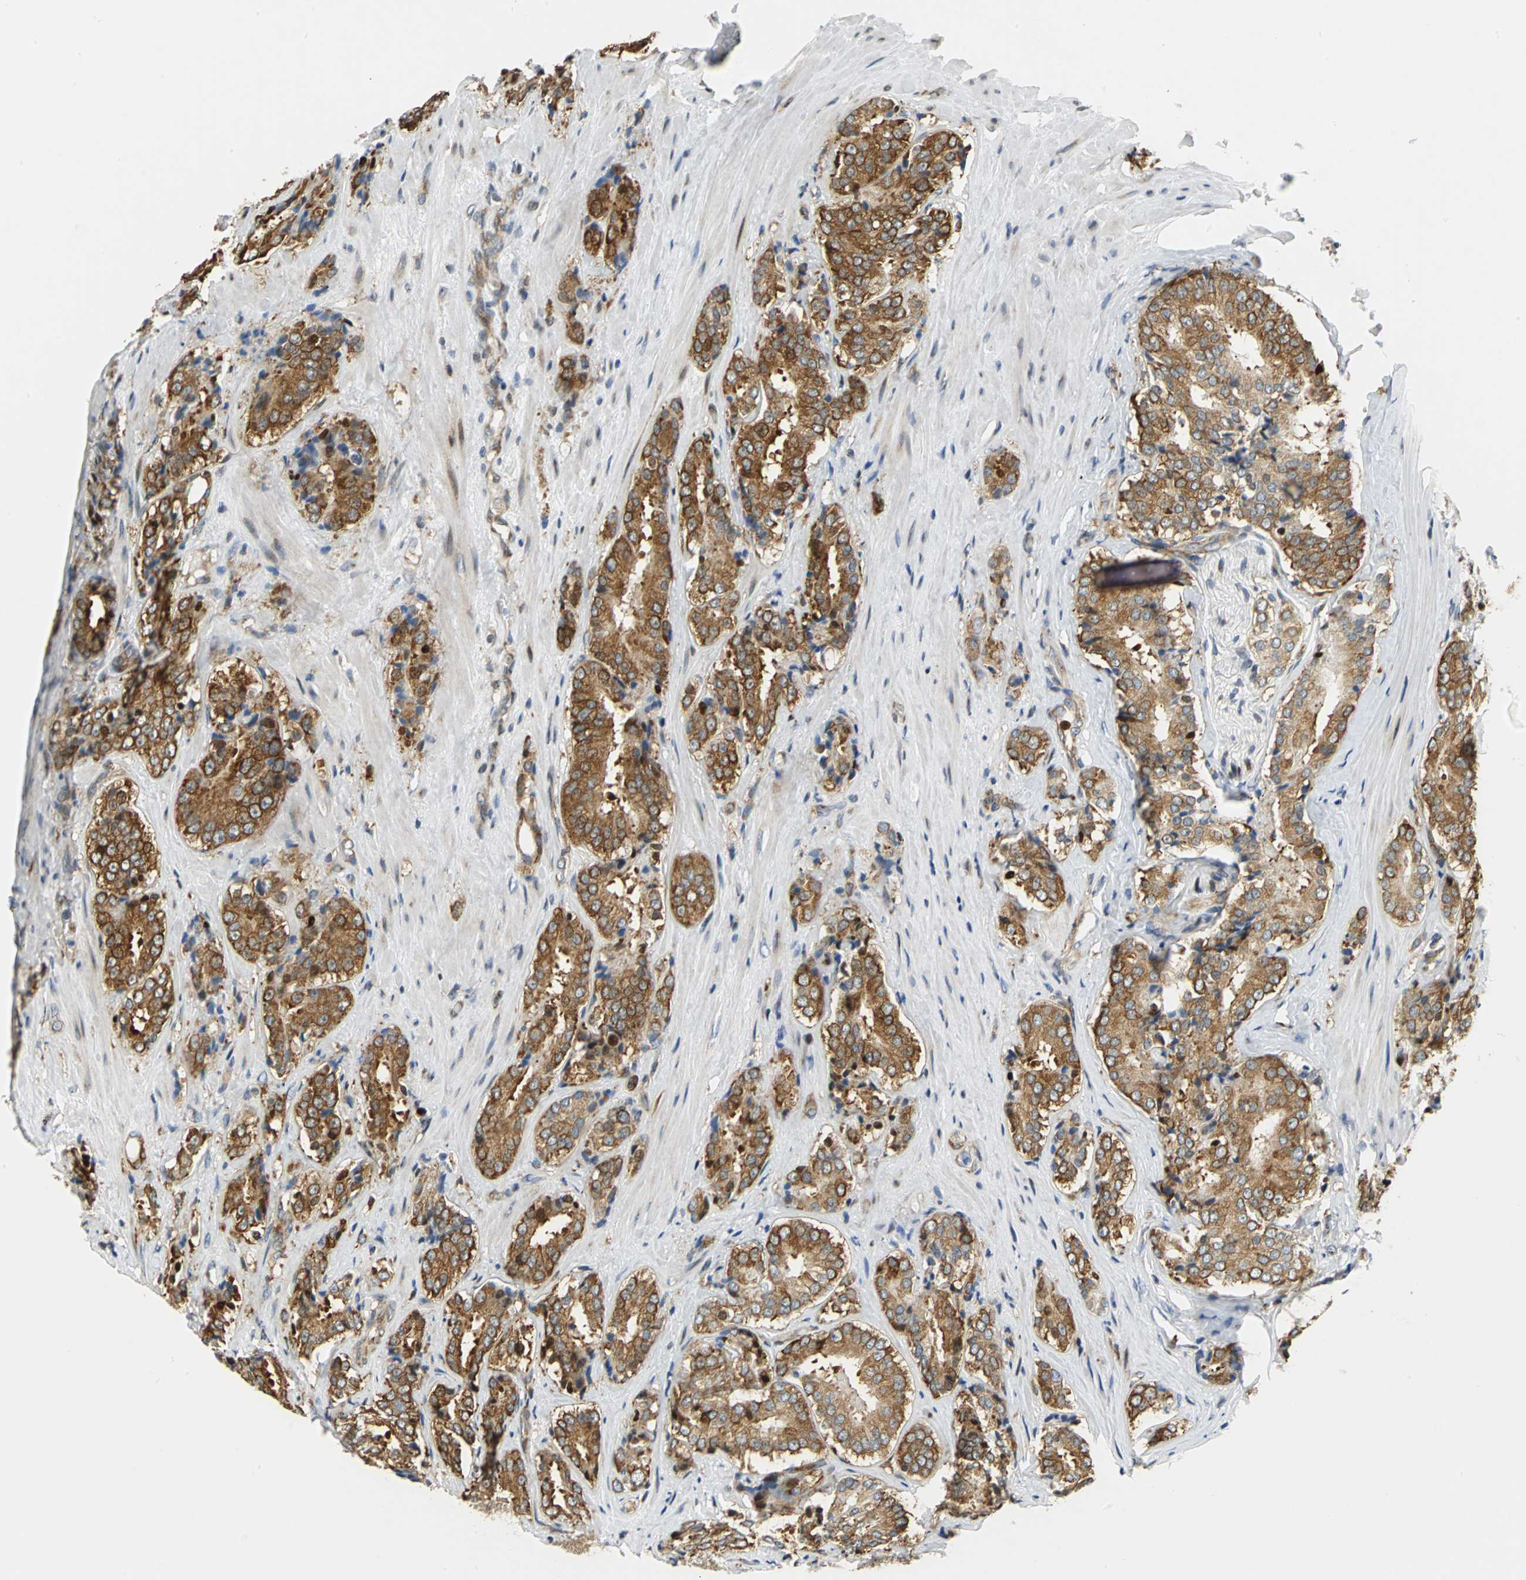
{"staining": {"intensity": "strong", "quantity": ">75%", "location": "cytoplasmic/membranous,nuclear"}, "tissue": "prostate cancer", "cell_type": "Tumor cells", "image_type": "cancer", "snomed": [{"axis": "morphology", "description": "Adenocarcinoma, High grade"}, {"axis": "topography", "description": "Prostate"}], "caption": "Immunohistochemical staining of adenocarcinoma (high-grade) (prostate) shows high levels of strong cytoplasmic/membranous and nuclear protein staining in approximately >75% of tumor cells. Using DAB (brown) and hematoxylin (blue) stains, captured at high magnification using brightfield microscopy.", "gene": "YBX1", "patient": {"sex": "male", "age": 70}}